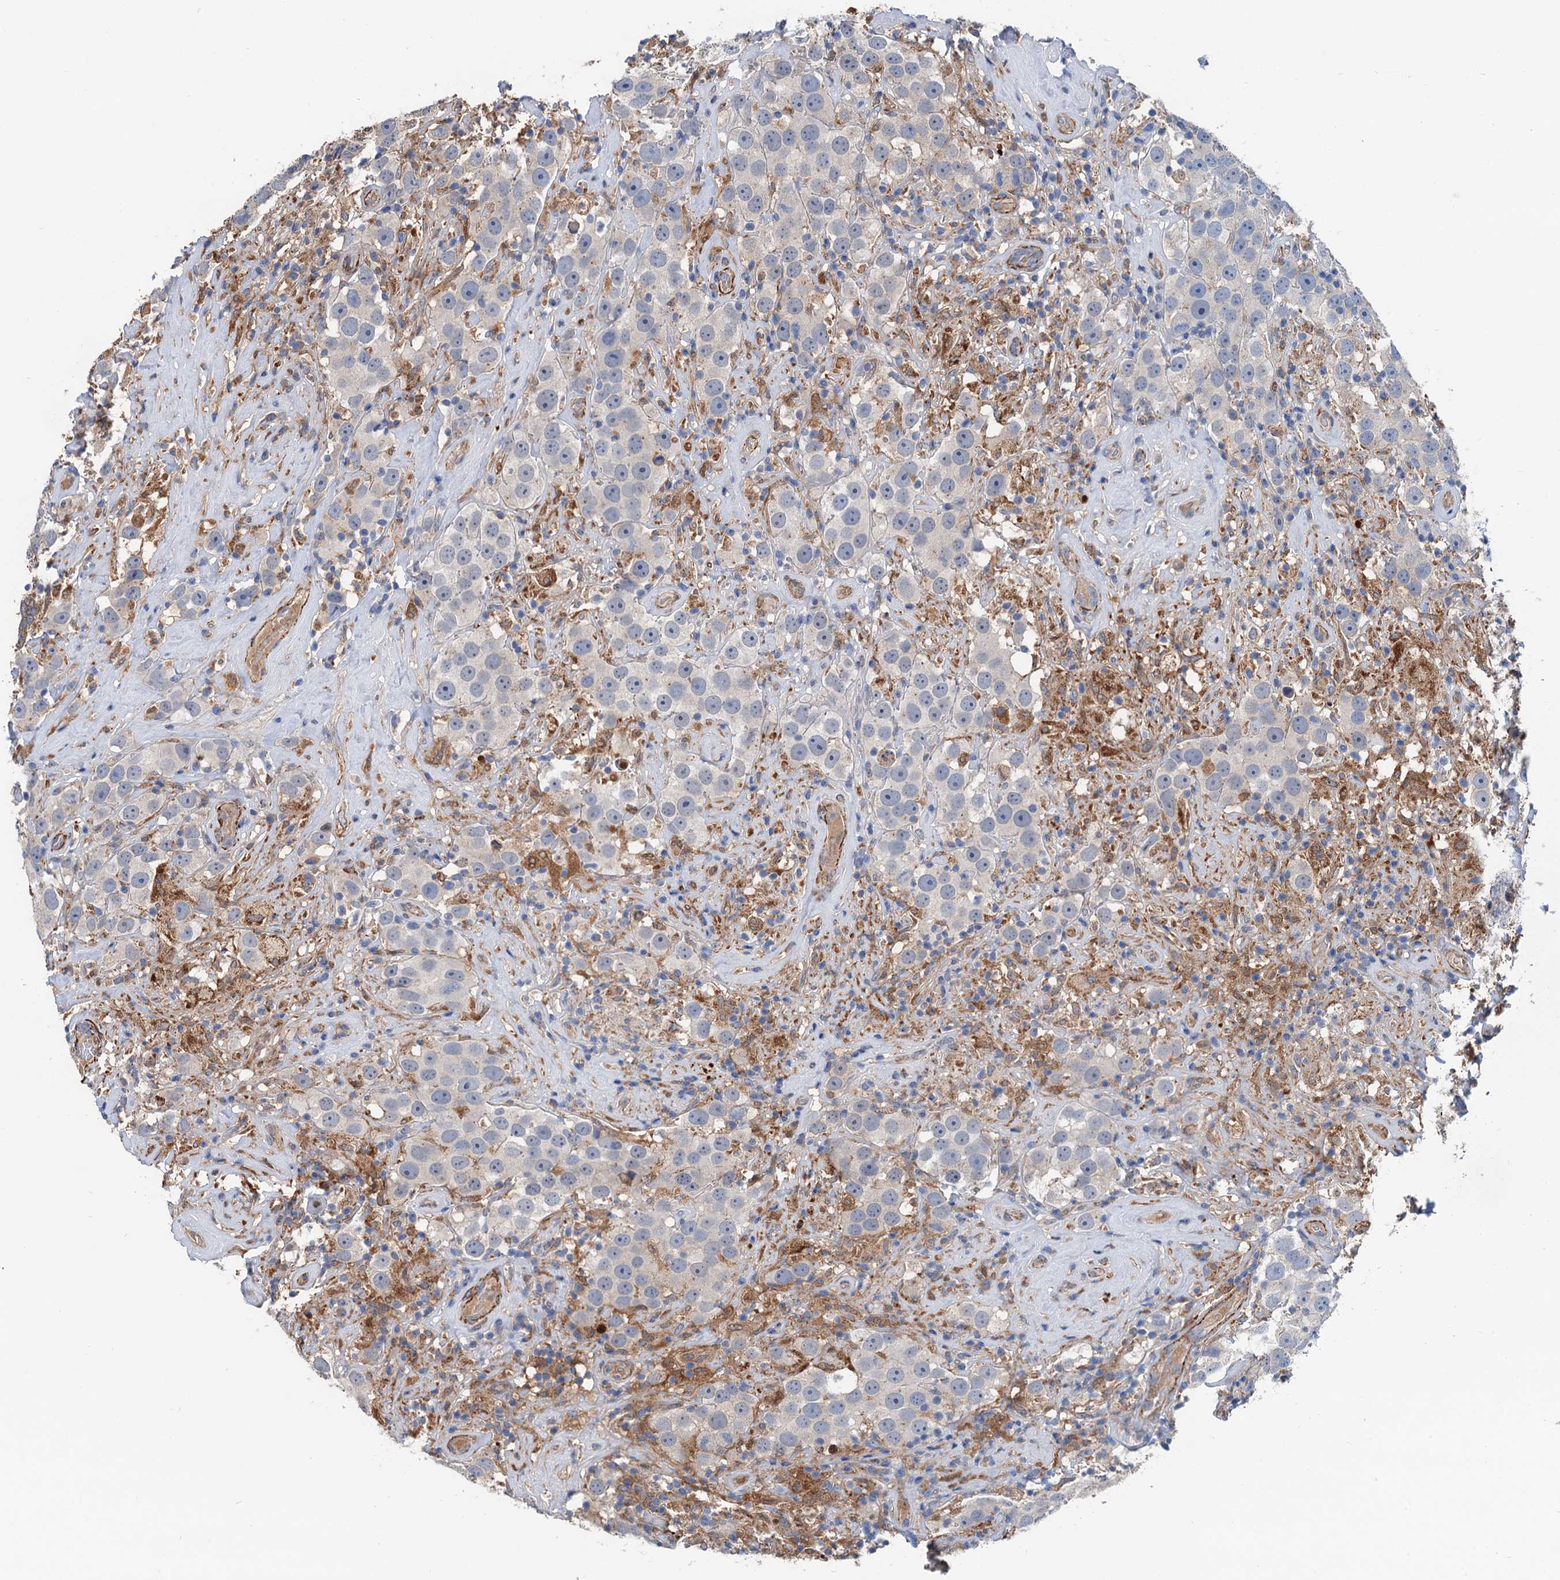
{"staining": {"intensity": "negative", "quantity": "none", "location": "none"}, "tissue": "testis cancer", "cell_type": "Tumor cells", "image_type": "cancer", "snomed": [{"axis": "morphology", "description": "Seminoma, NOS"}, {"axis": "topography", "description": "Testis"}], "caption": "Immunohistochemistry micrograph of neoplastic tissue: human testis cancer (seminoma) stained with DAB displays no significant protein staining in tumor cells.", "gene": "CSTPP1", "patient": {"sex": "male", "age": 49}}